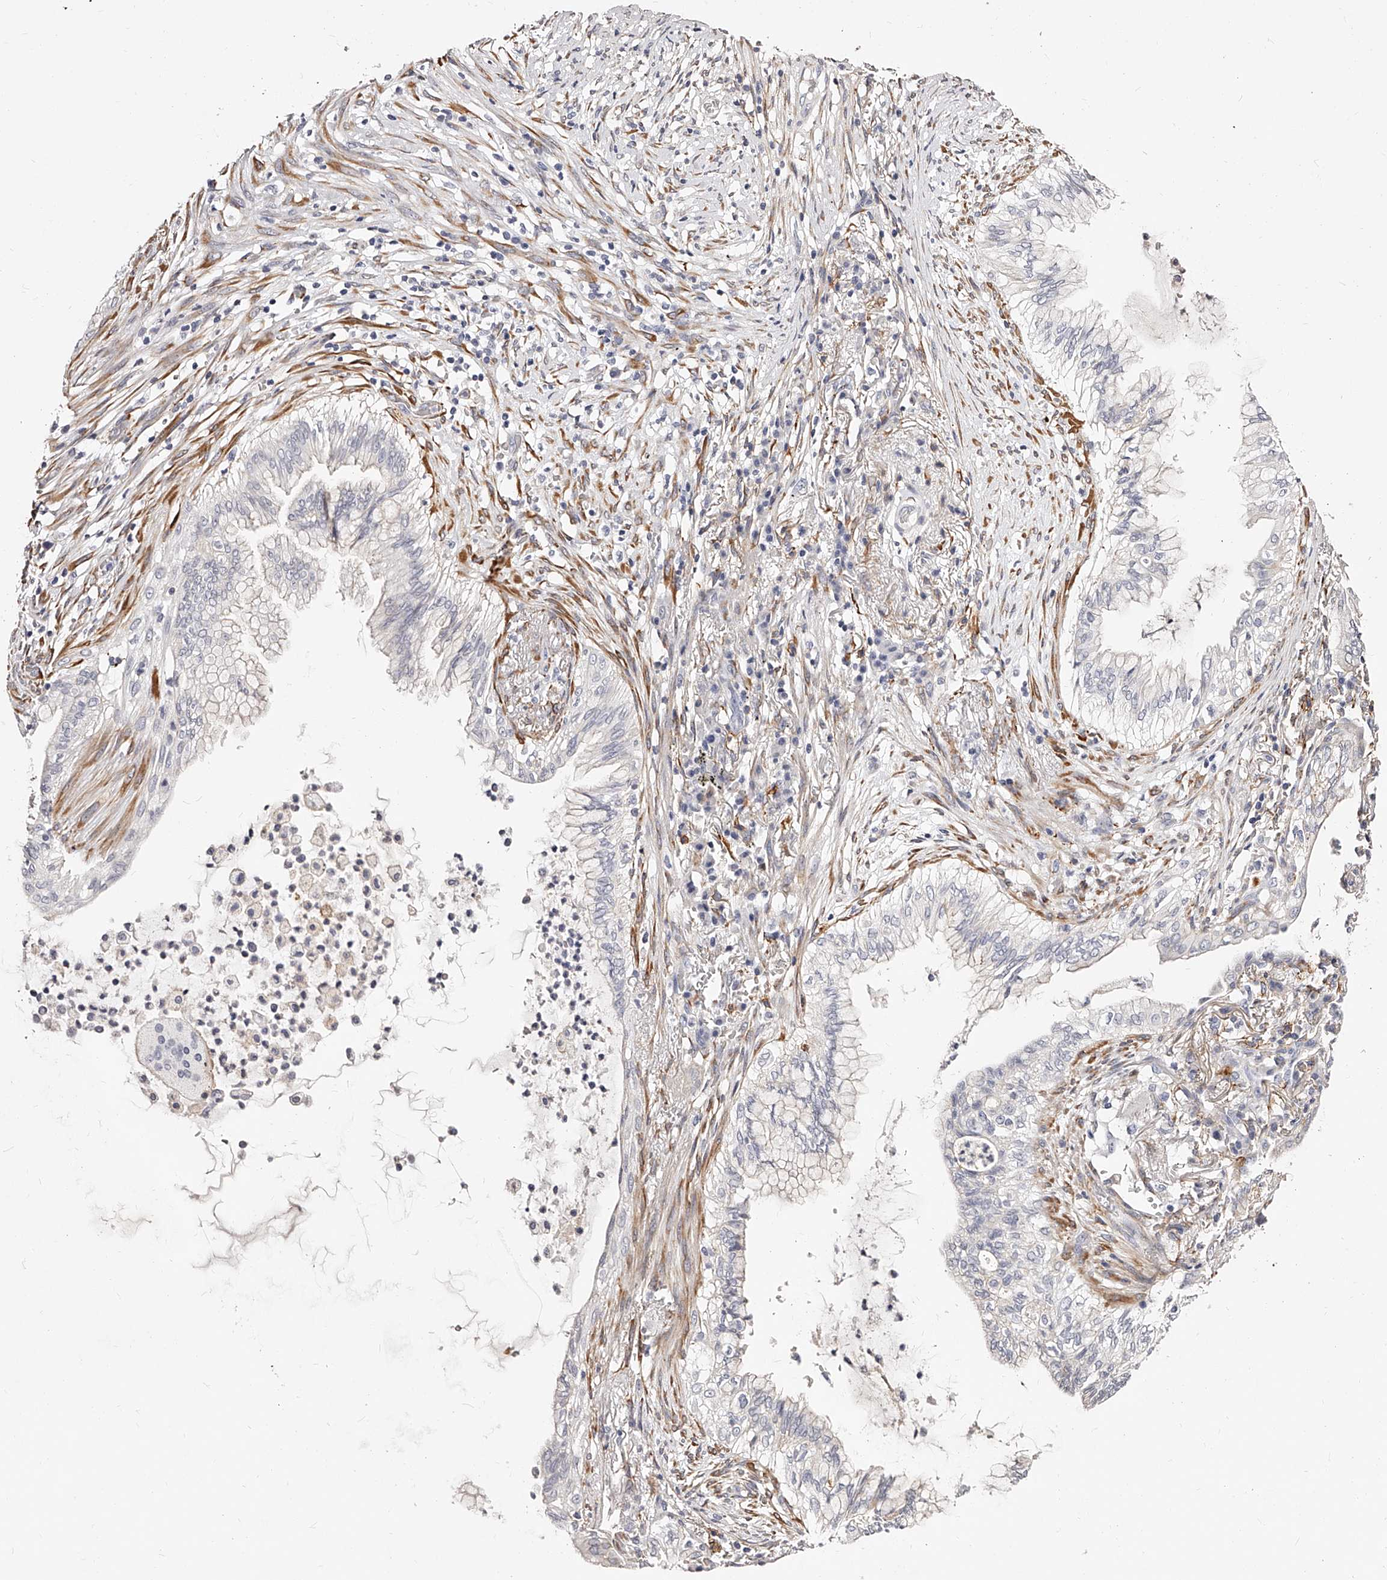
{"staining": {"intensity": "negative", "quantity": "none", "location": "none"}, "tissue": "lung cancer", "cell_type": "Tumor cells", "image_type": "cancer", "snomed": [{"axis": "morphology", "description": "Adenocarcinoma, NOS"}, {"axis": "topography", "description": "Lung"}], "caption": "This is an immunohistochemistry (IHC) micrograph of lung cancer (adenocarcinoma). There is no expression in tumor cells.", "gene": "CD82", "patient": {"sex": "female", "age": 70}}